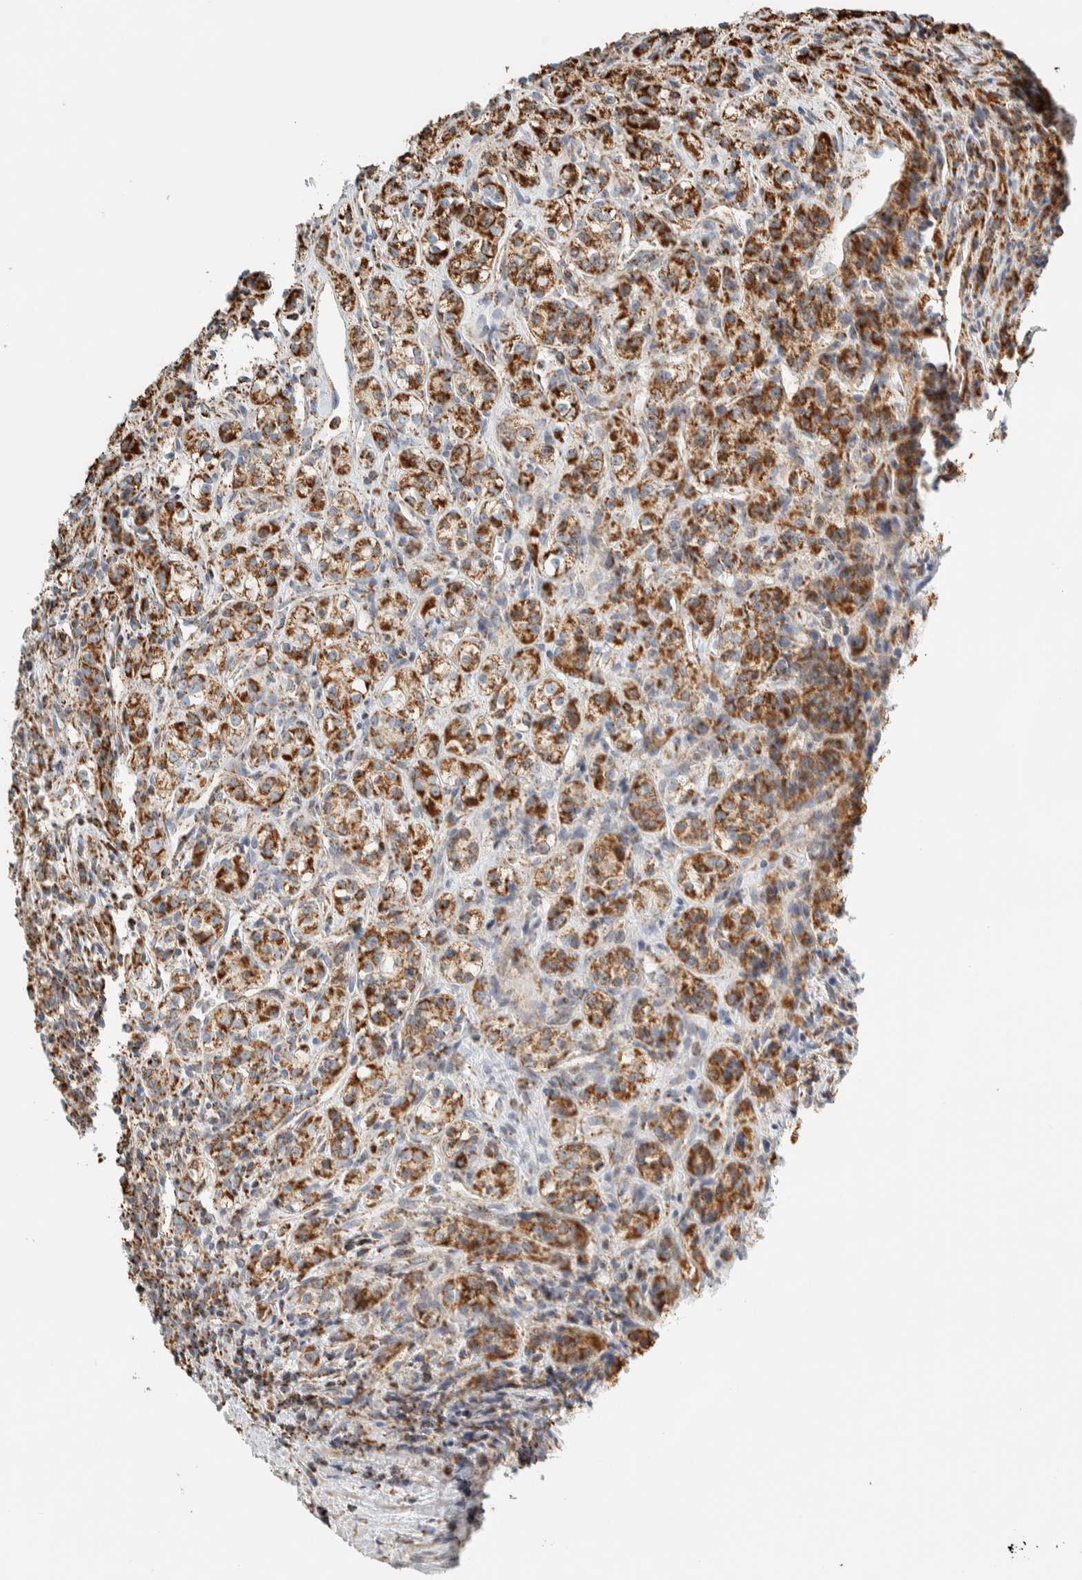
{"staining": {"intensity": "moderate", "quantity": ">75%", "location": "cytoplasmic/membranous"}, "tissue": "renal cancer", "cell_type": "Tumor cells", "image_type": "cancer", "snomed": [{"axis": "morphology", "description": "Adenocarcinoma, NOS"}, {"axis": "topography", "description": "Kidney"}], "caption": "A high-resolution image shows immunohistochemistry staining of renal adenocarcinoma, which exhibits moderate cytoplasmic/membranous expression in about >75% of tumor cells.", "gene": "ZNF454", "patient": {"sex": "male", "age": 77}}